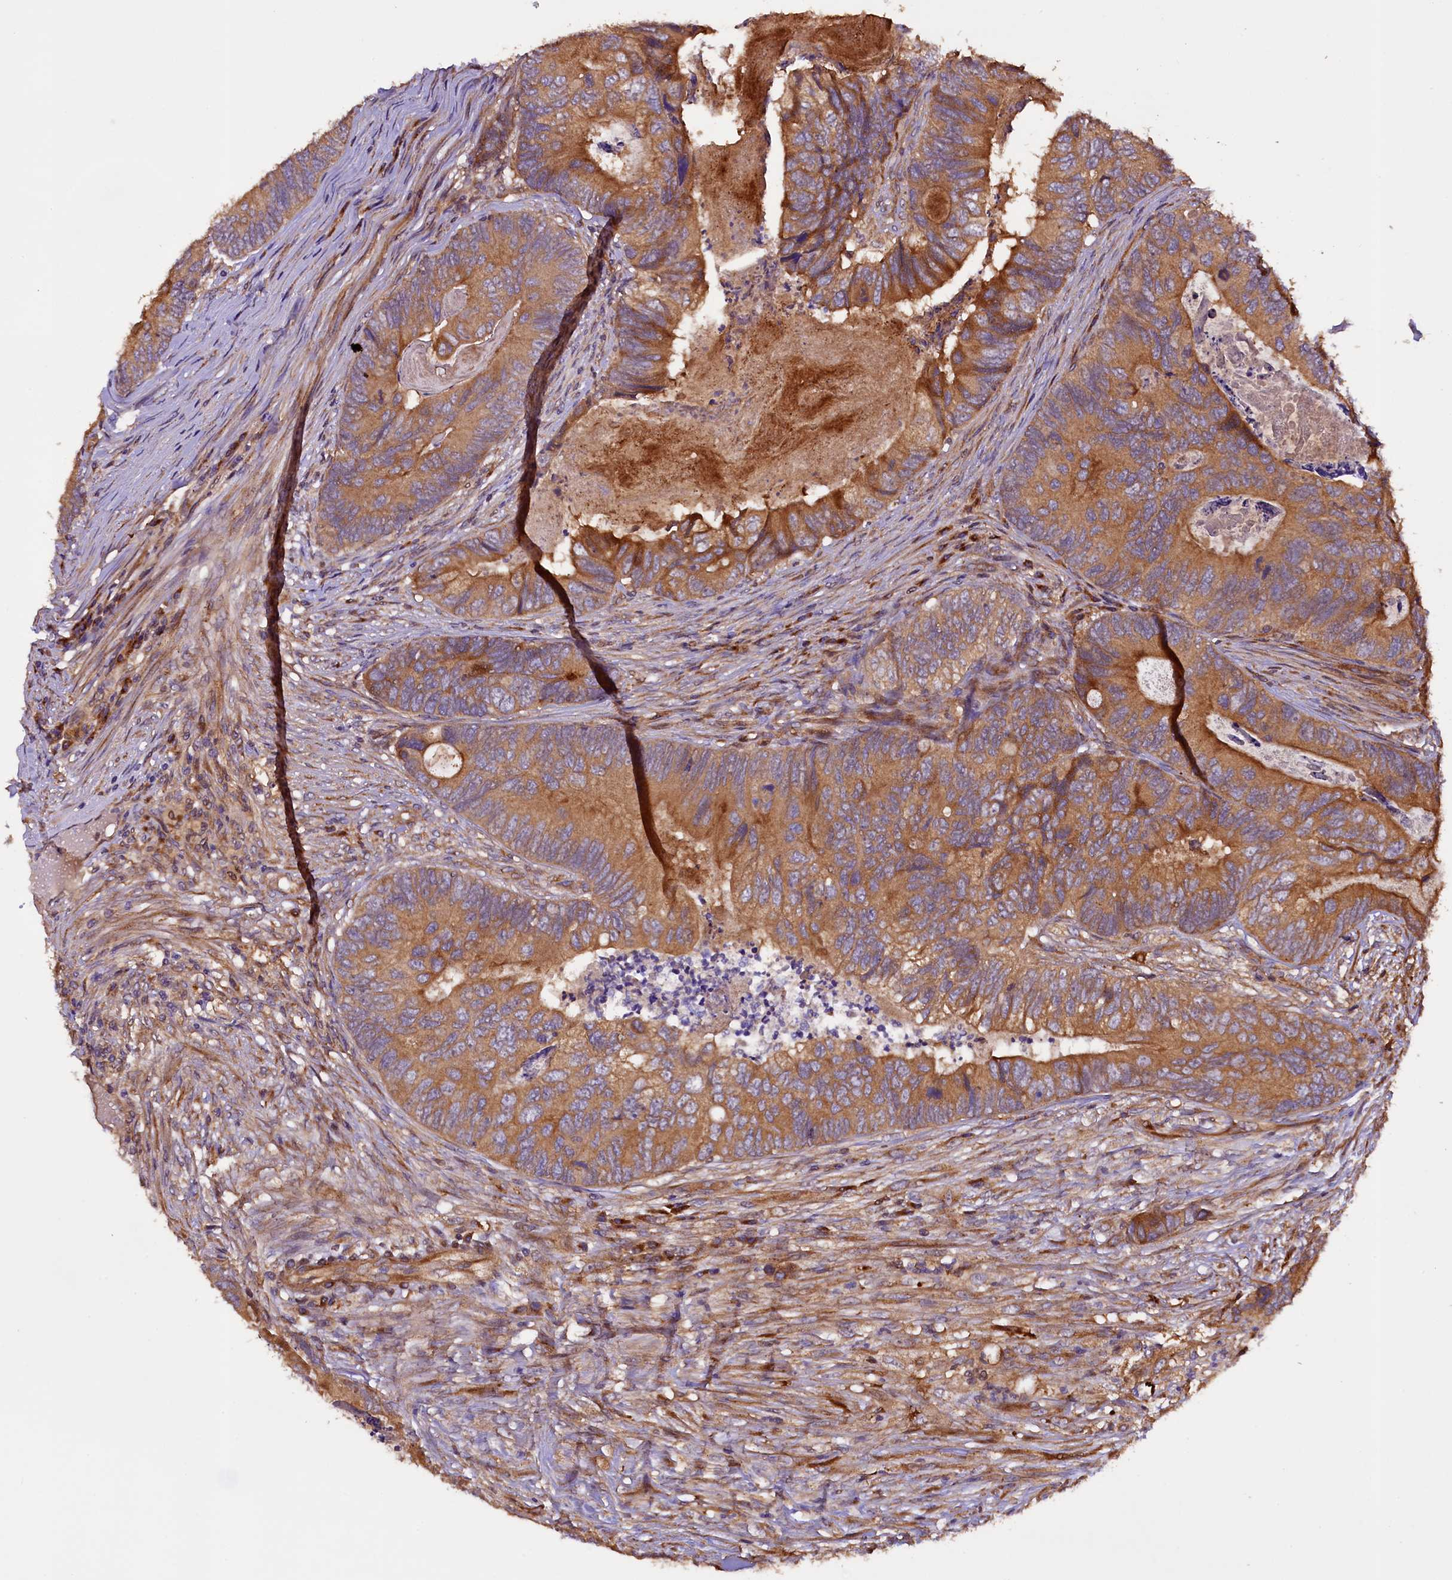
{"staining": {"intensity": "moderate", "quantity": ">75%", "location": "cytoplasmic/membranous"}, "tissue": "colorectal cancer", "cell_type": "Tumor cells", "image_type": "cancer", "snomed": [{"axis": "morphology", "description": "Adenocarcinoma, NOS"}, {"axis": "topography", "description": "Colon"}], "caption": "Tumor cells demonstrate medium levels of moderate cytoplasmic/membranous positivity in approximately >75% of cells in colorectal cancer. (DAB IHC with brightfield microscopy, high magnification).", "gene": "KLC2", "patient": {"sex": "female", "age": 67}}